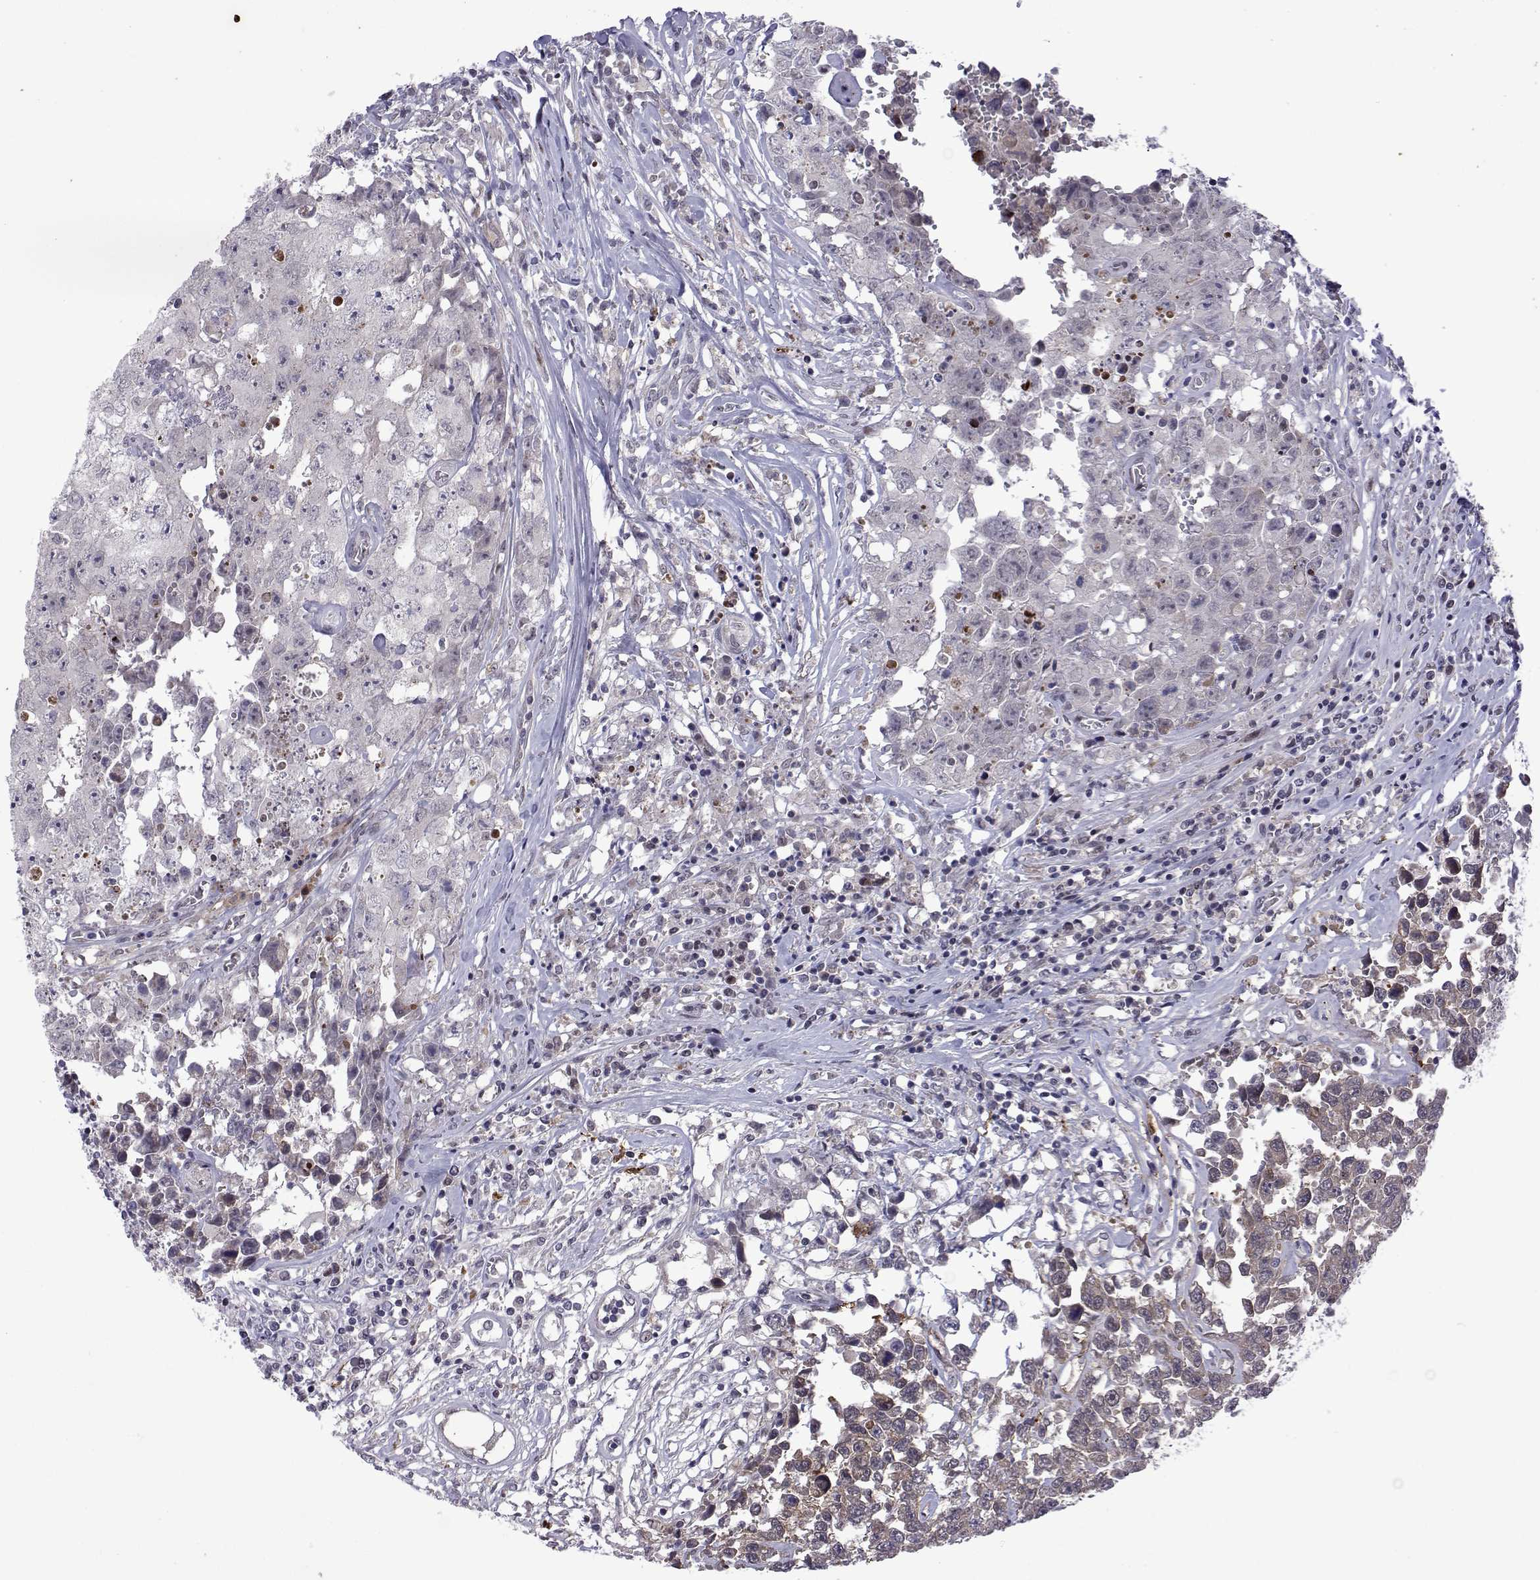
{"staining": {"intensity": "negative", "quantity": "none", "location": "none"}, "tissue": "testis cancer", "cell_type": "Tumor cells", "image_type": "cancer", "snomed": [{"axis": "morphology", "description": "Carcinoma, Embryonal, NOS"}, {"axis": "topography", "description": "Testis"}], "caption": "Immunohistochemical staining of human testis embryonal carcinoma displays no significant staining in tumor cells.", "gene": "EFCAB3", "patient": {"sex": "male", "age": 36}}